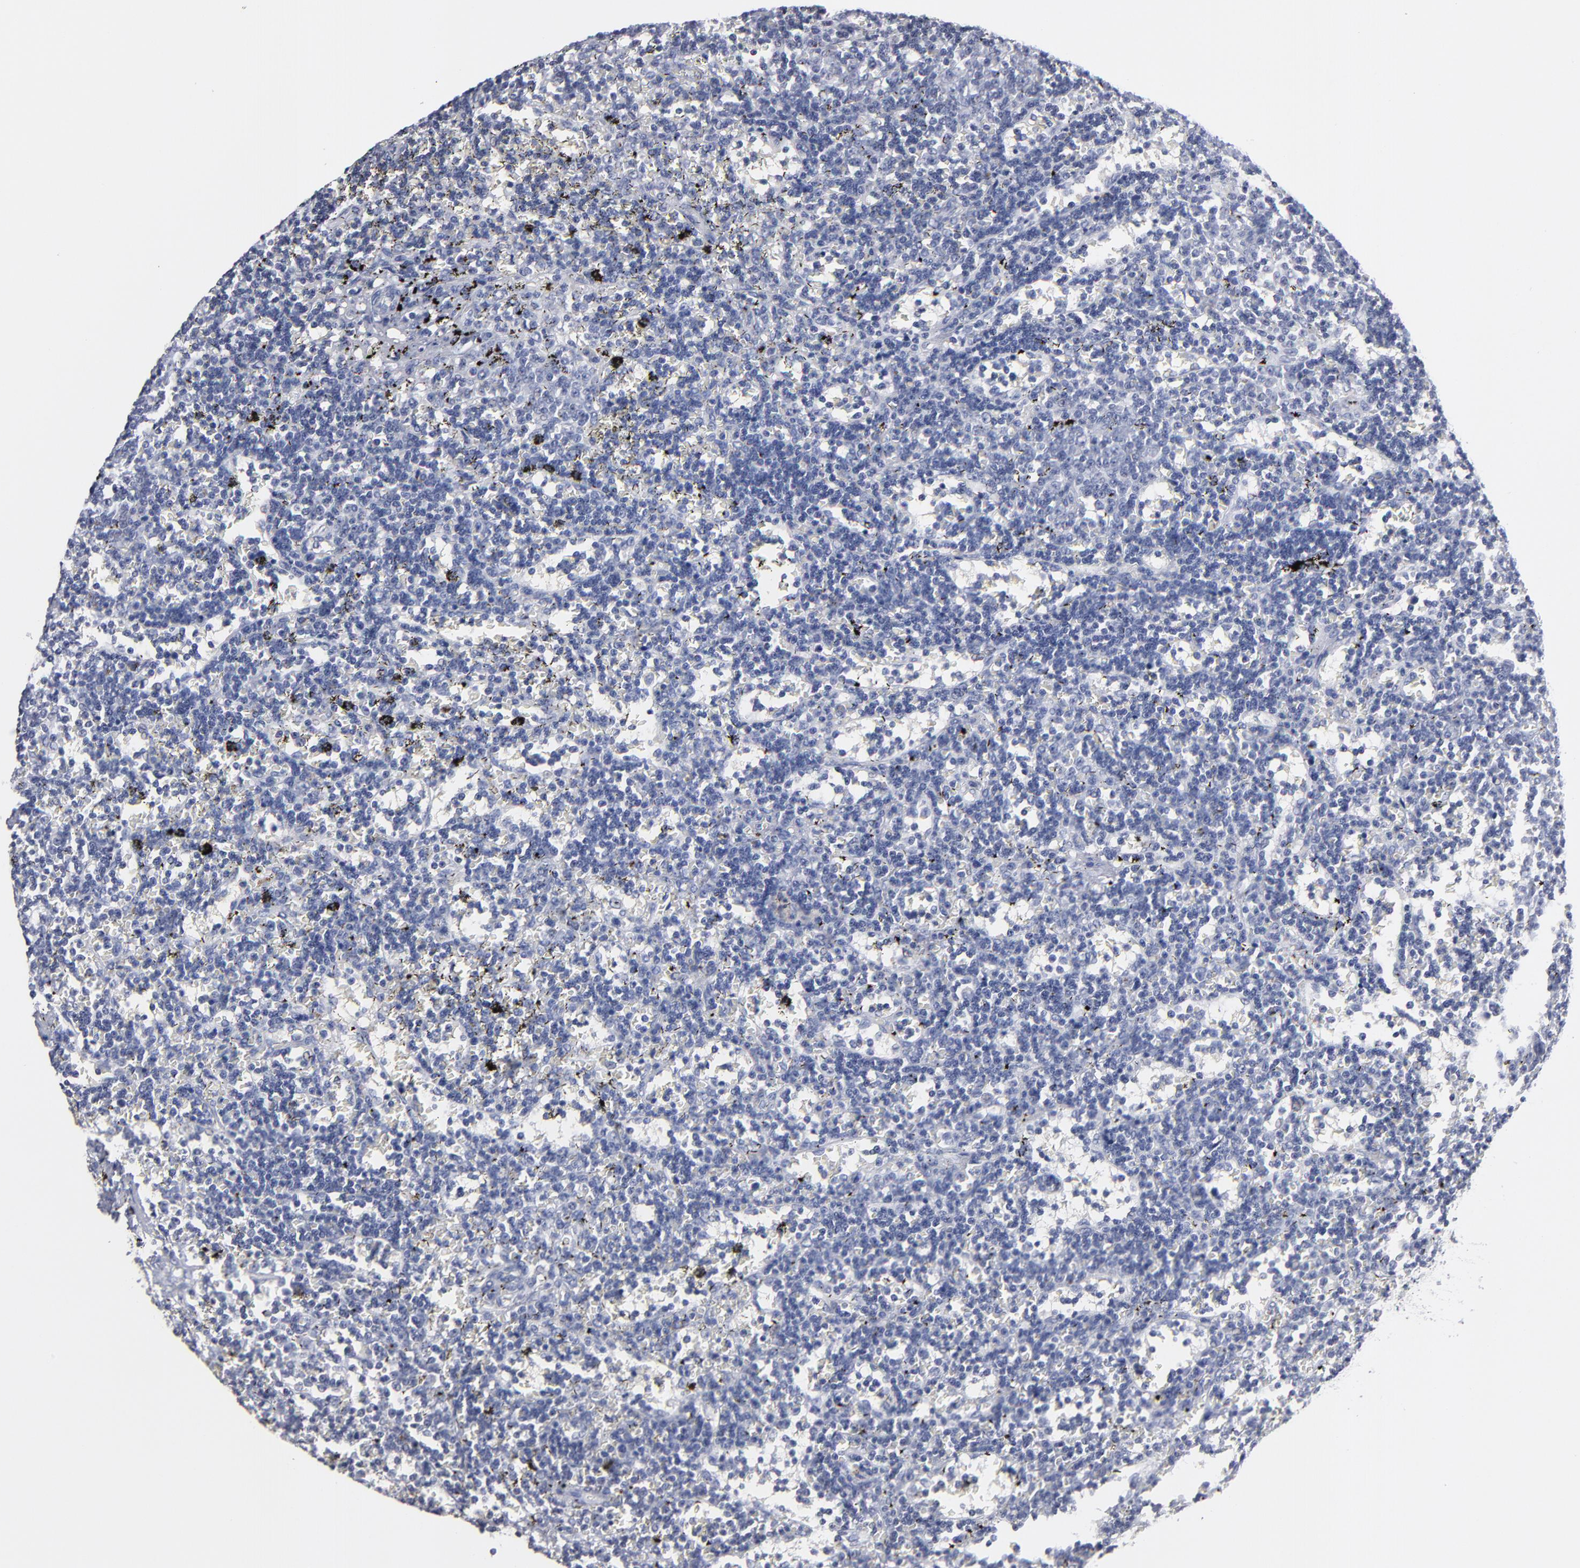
{"staining": {"intensity": "negative", "quantity": "none", "location": "none"}, "tissue": "lymphoma", "cell_type": "Tumor cells", "image_type": "cancer", "snomed": [{"axis": "morphology", "description": "Malignant lymphoma, non-Hodgkin's type, Low grade"}, {"axis": "topography", "description": "Spleen"}], "caption": "Image shows no protein expression in tumor cells of lymphoma tissue.", "gene": "RPH3A", "patient": {"sex": "male", "age": 60}}